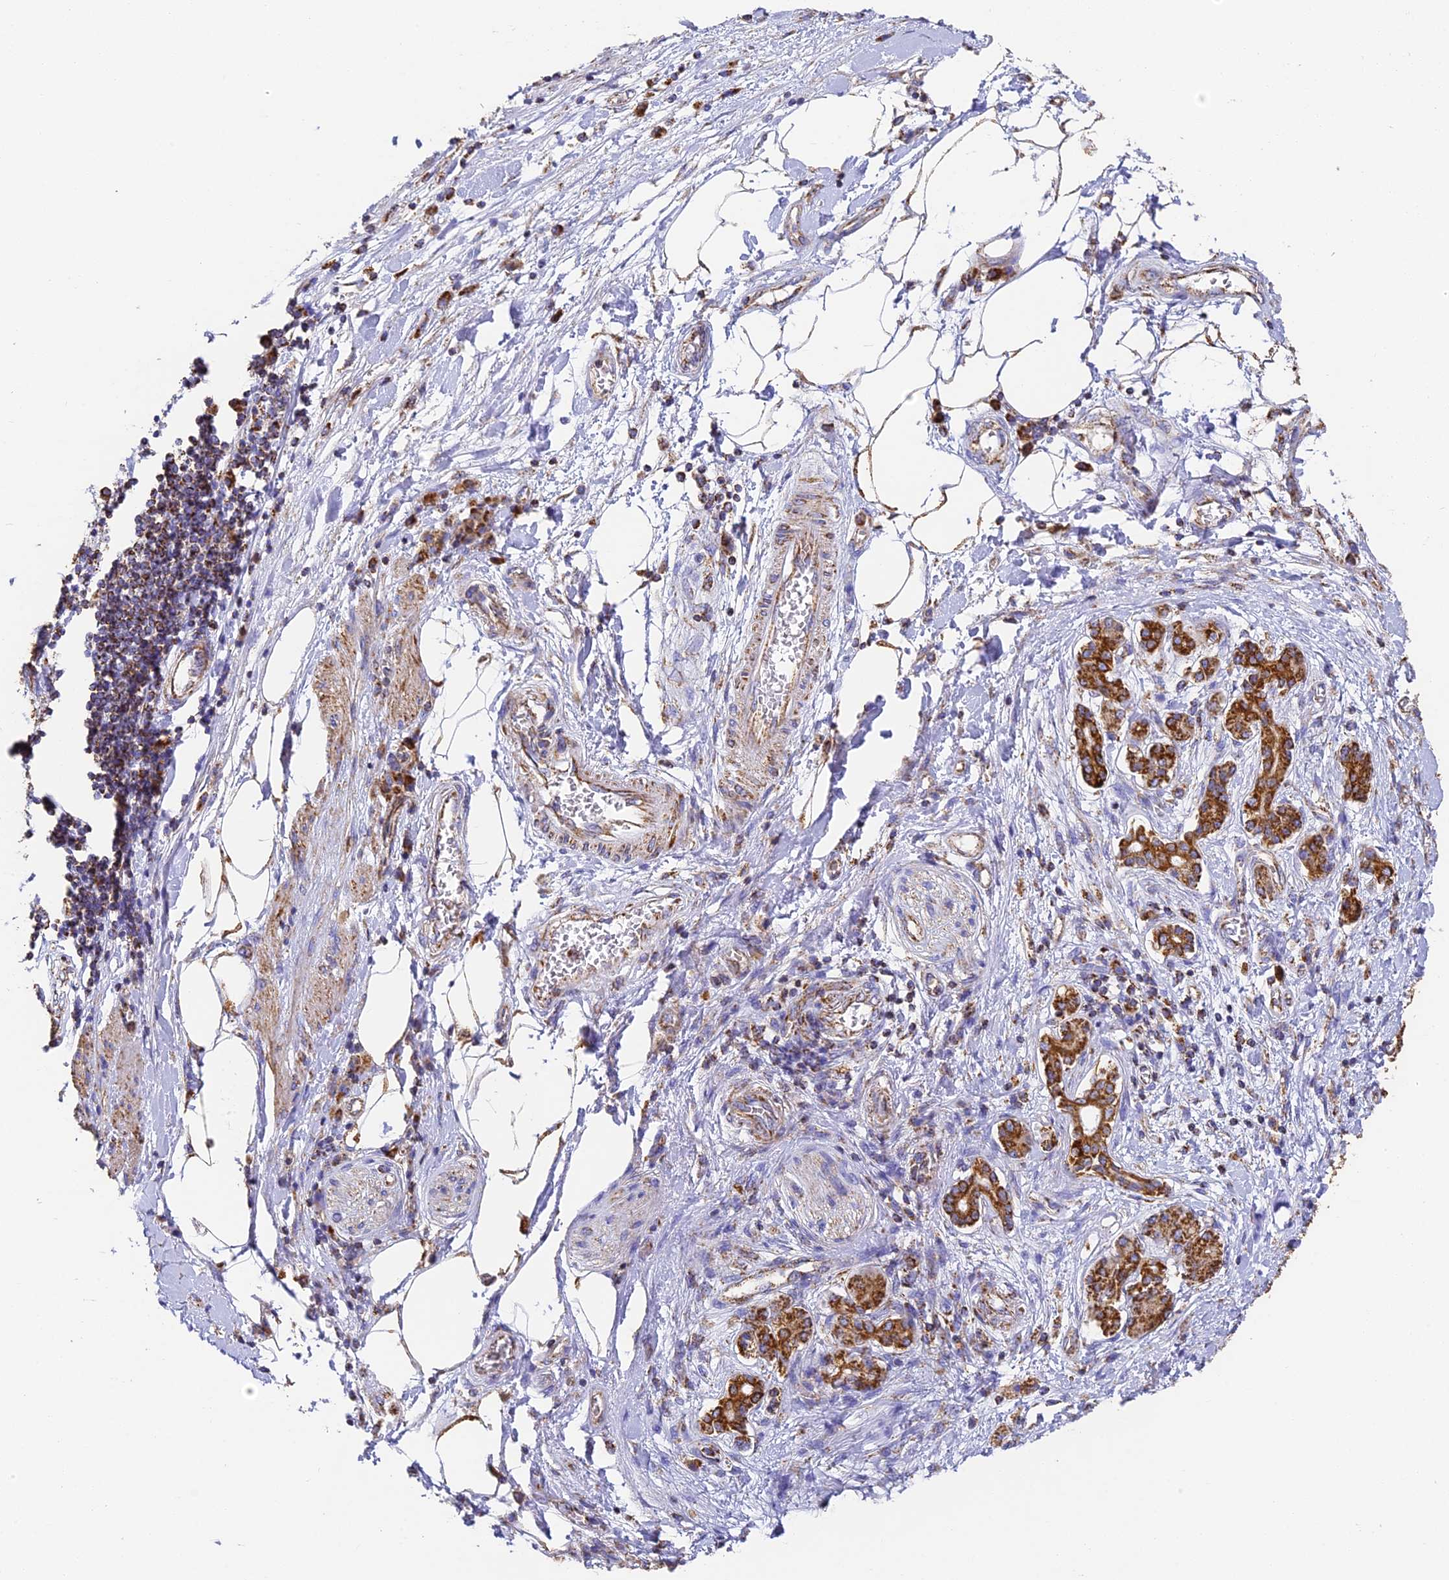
{"staining": {"intensity": "strong", "quantity": ">75%", "location": "cytoplasmic/membranous"}, "tissue": "pancreatic cancer", "cell_type": "Tumor cells", "image_type": "cancer", "snomed": [{"axis": "morphology", "description": "Adenocarcinoma, NOS"}, {"axis": "topography", "description": "Pancreas"}], "caption": "Adenocarcinoma (pancreatic) stained with a brown dye reveals strong cytoplasmic/membranous positive staining in approximately >75% of tumor cells.", "gene": "COX6C", "patient": {"sex": "female", "age": 61}}